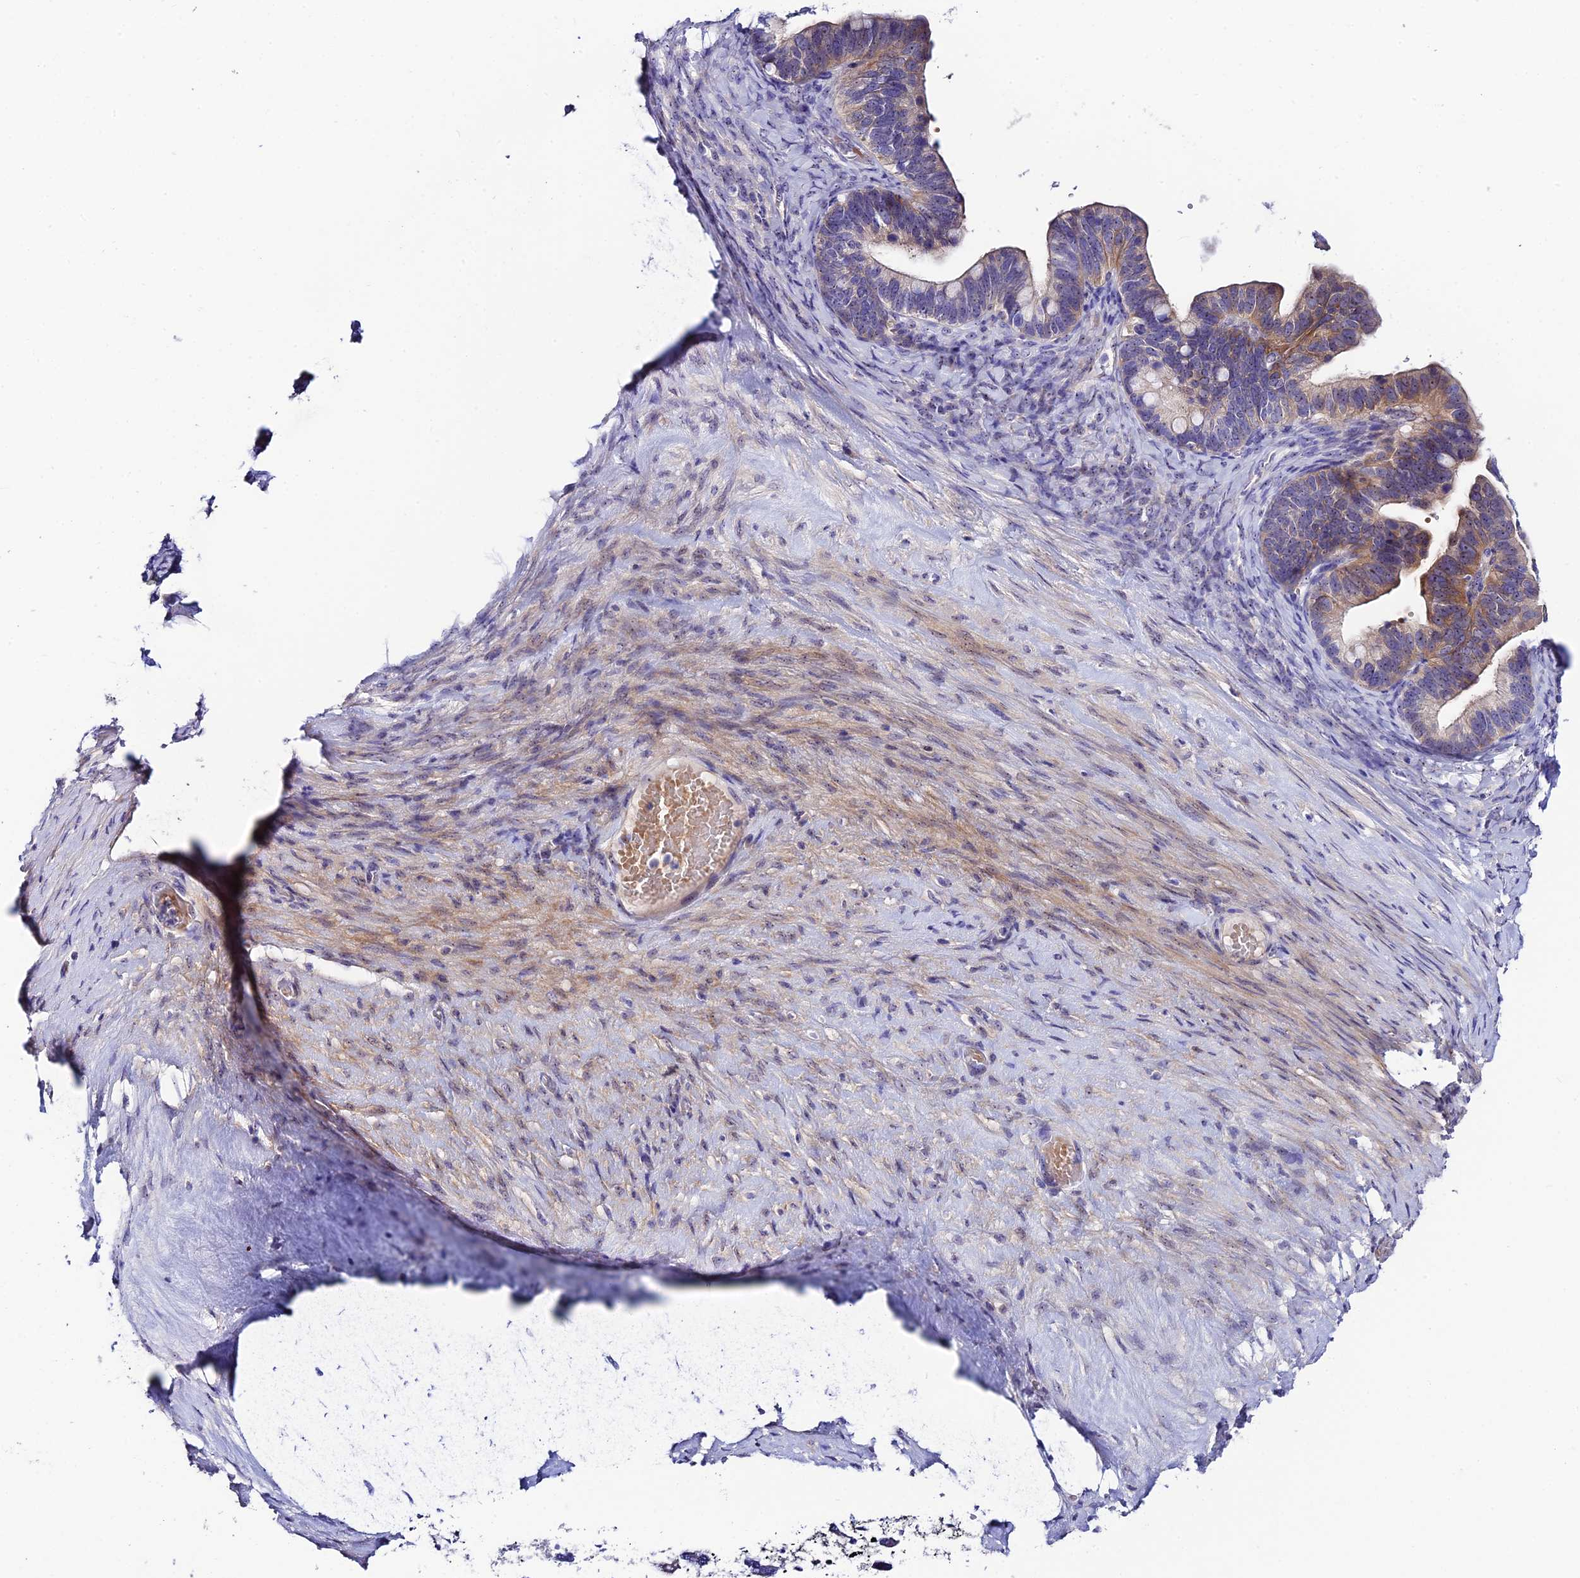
{"staining": {"intensity": "moderate", "quantity": "25%-75%", "location": "cytoplasmic/membranous"}, "tissue": "ovarian cancer", "cell_type": "Tumor cells", "image_type": "cancer", "snomed": [{"axis": "morphology", "description": "Cystadenocarcinoma, serous, NOS"}, {"axis": "topography", "description": "Ovary"}], "caption": "IHC histopathology image of ovarian serous cystadenocarcinoma stained for a protein (brown), which shows medium levels of moderate cytoplasmic/membranous staining in approximately 25%-75% of tumor cells.", "gene": "DUSP29", "patient": {"sex": "female", "age": 56}}